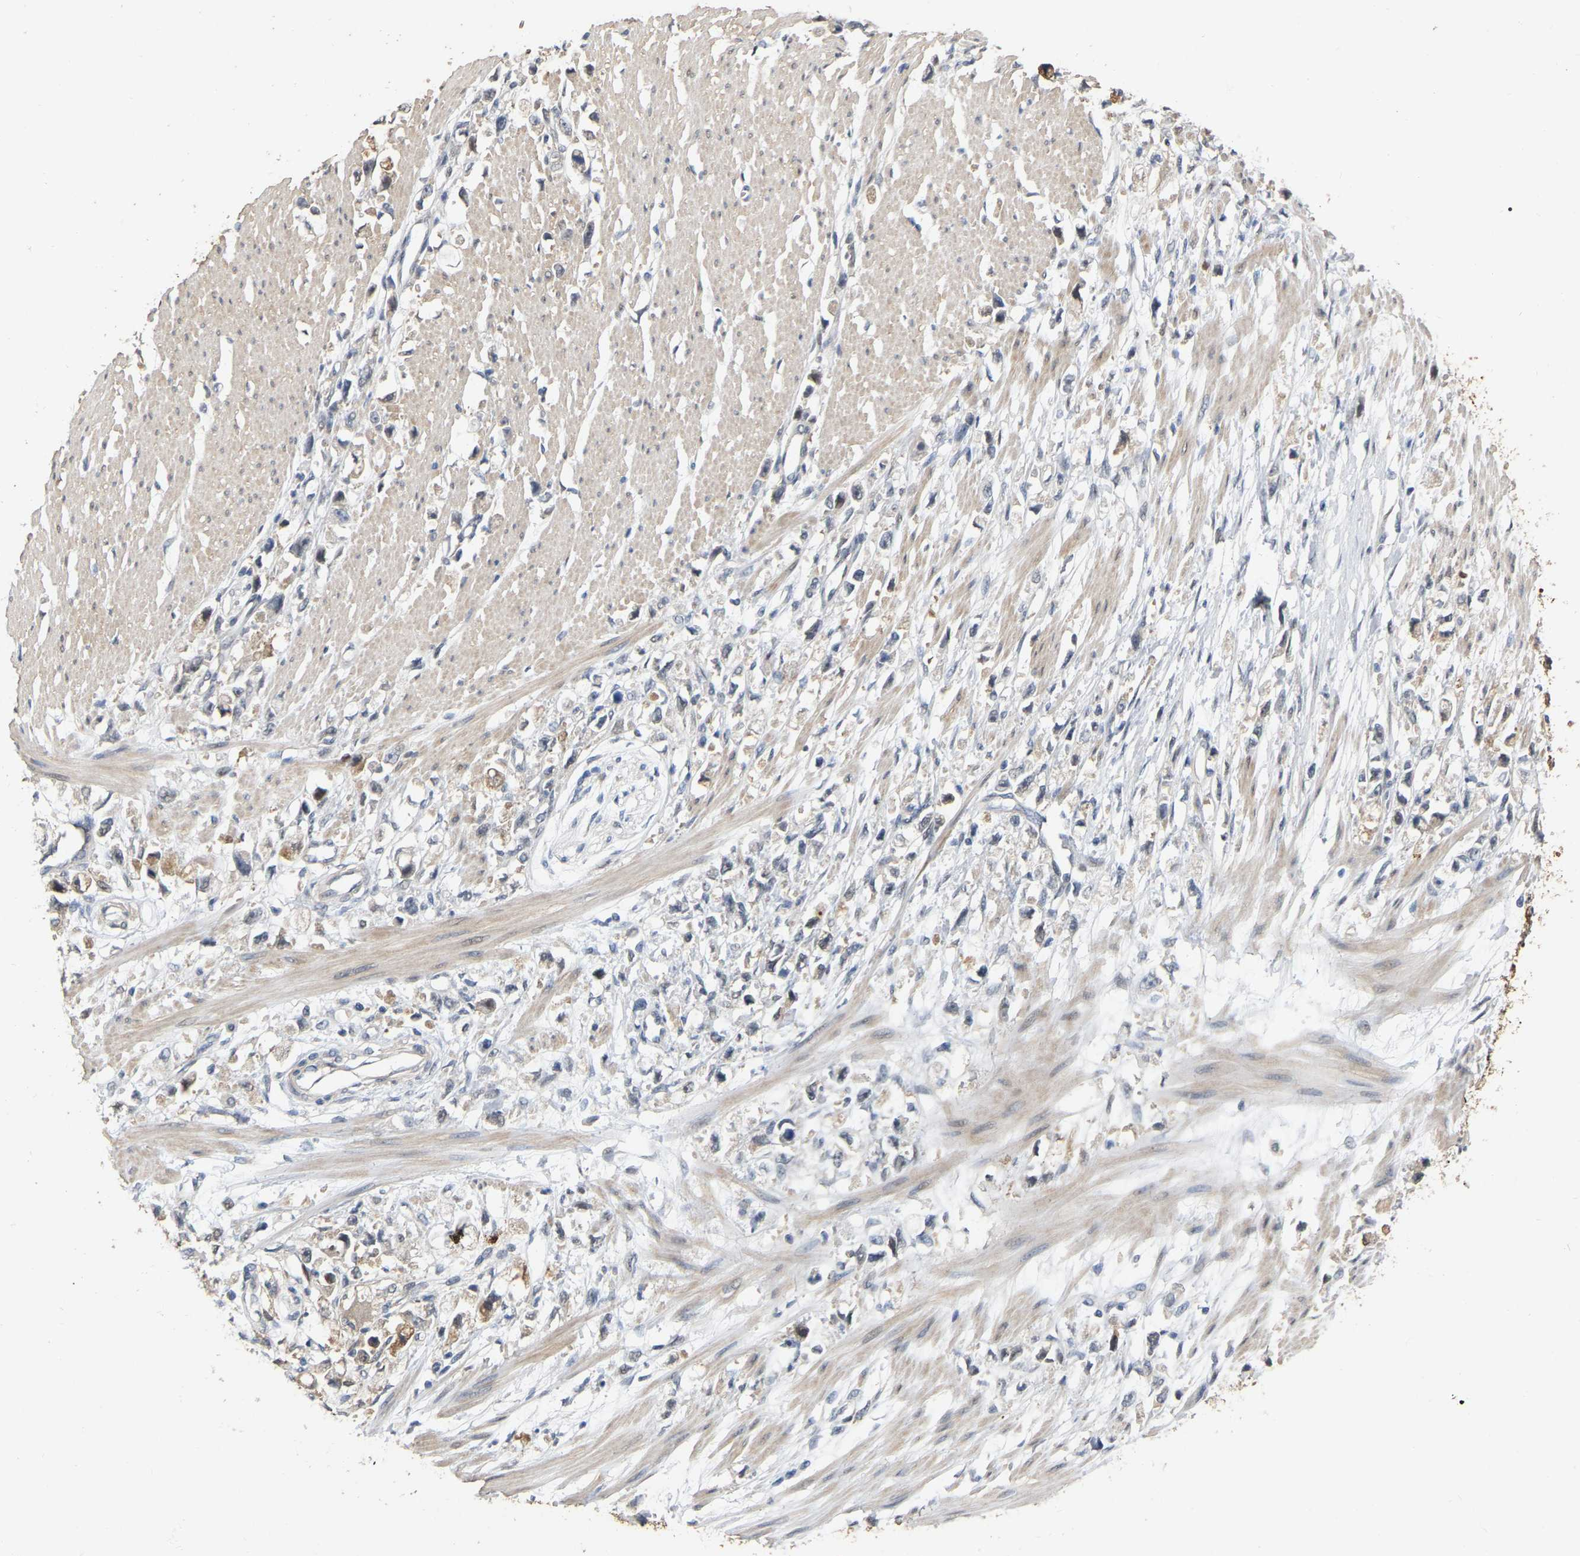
{"staining": {"intensity": "moderate", "quantity": "<25%", "location": "cytoplasmic/membranous"}, "tissue": "stomach cancer", "cell_type": "Tumor cells", "image_type": "cancer", "snomed": [{"axis": "morphology", "description": "Adenocarcinoma, NOS"}, {"axis": "topography", "description": "Stomach"}], "caption": "The micrograph demonstrates a brown stain indicating the presence of a protein in the cytoplasmic/membranous of tumor cells in stomach cancer (adenocarcinoma).", "gene": "RUVBL1", "patient": {"sex": "female", "age": 59}}